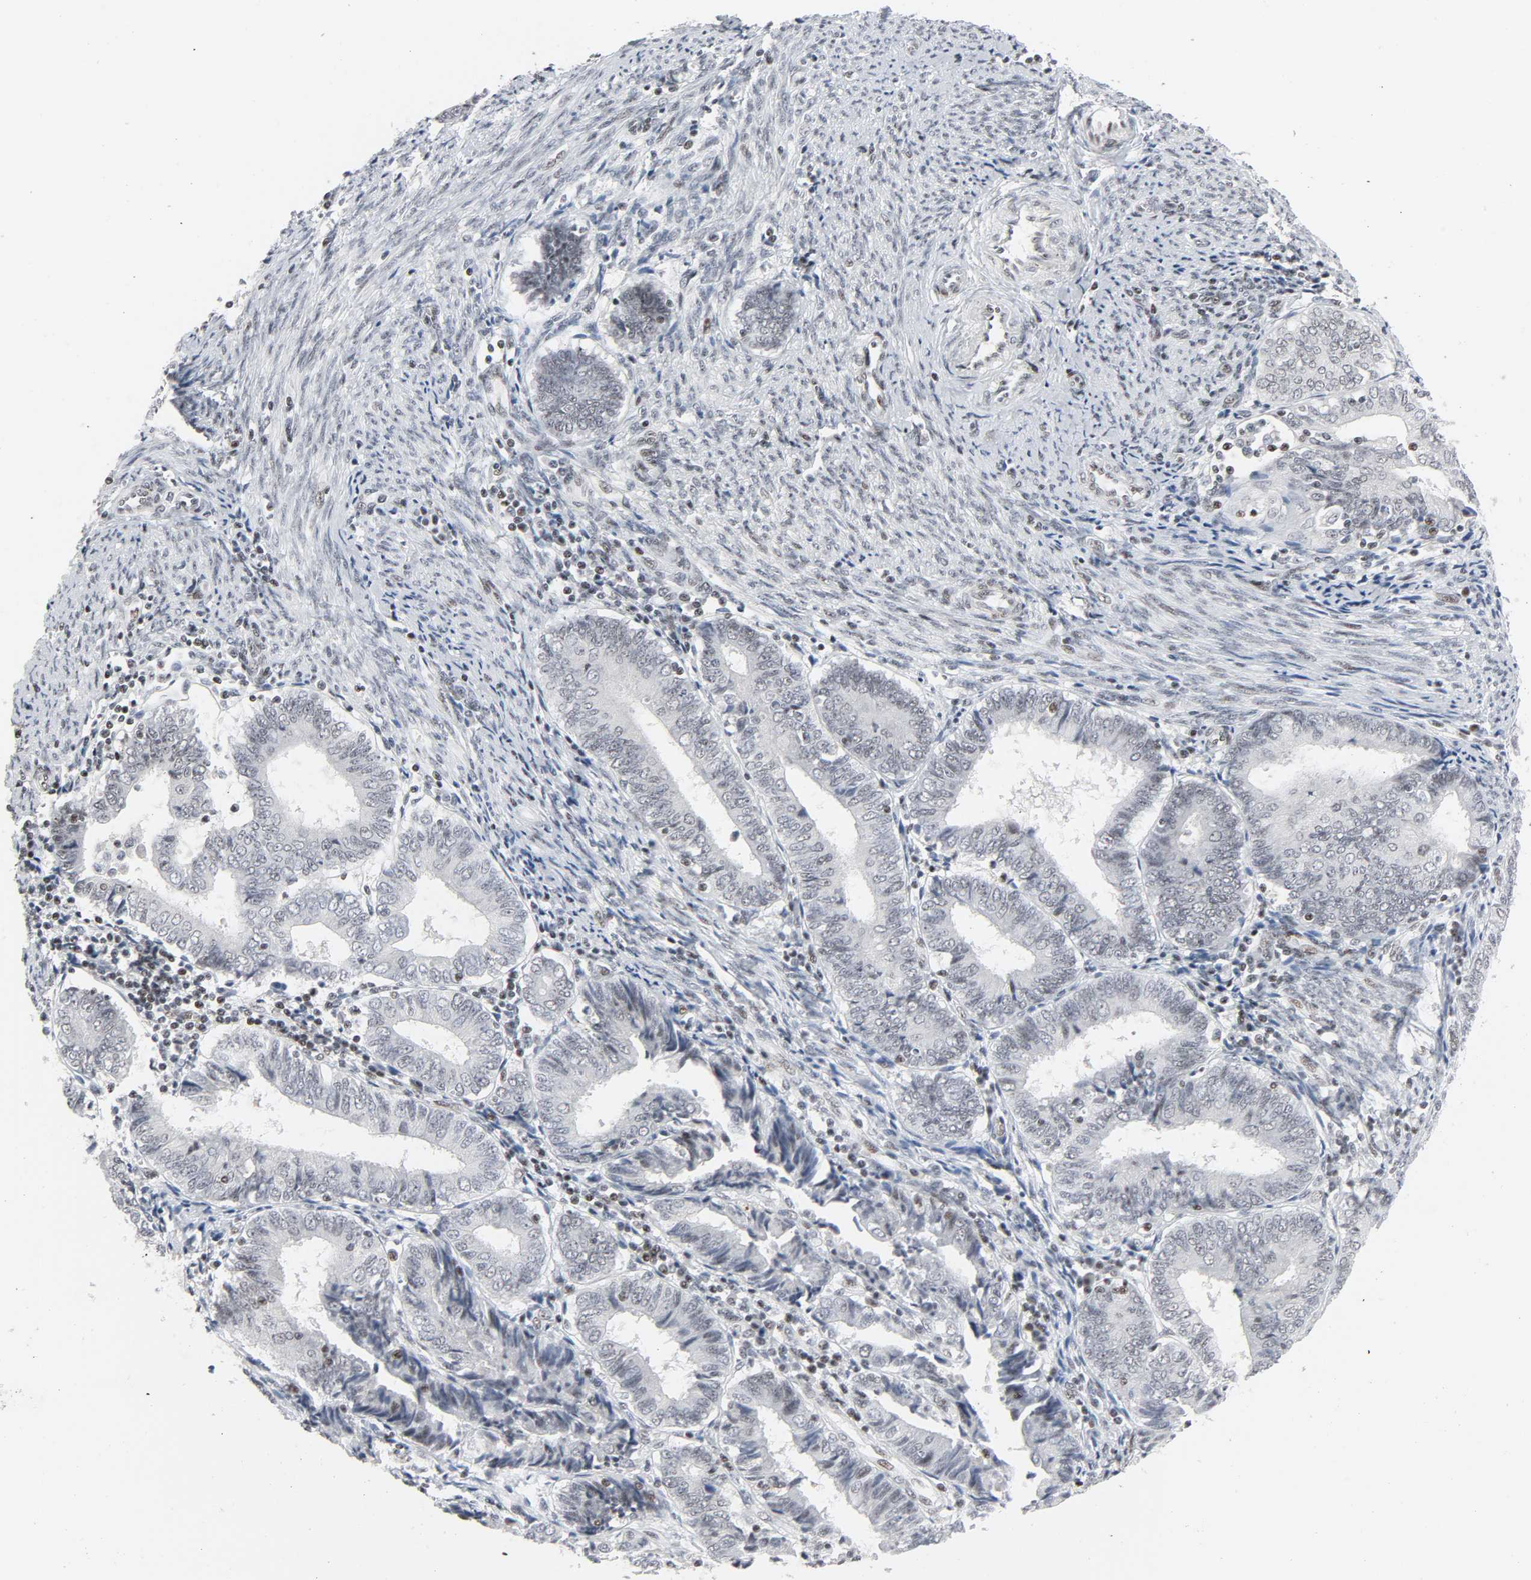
{"staining": {"intensity": "weak", "quantity": "<25%", "location": "nuclear"}, "tissue": "endometrial cancer", "cell_type": "Tumor cells", "image_type": "cancer", "snomed": [{"axis": "morphology", "description": "Adenocarcinoma, NOS"}, {"axis": "topography", "description": "Endometrium"}], "caption": "Immunohistochemical staining of adenocarcinoma (endometrial) displays no significant staining in tumor cells. The staining was performed using DAB (3,3'-diaminobenzidine) to visualize the protein expression in brown, while the nuclei were stained in blue with hematoxylin (Magnification: 20x).", "gene": "GABPA", "patient": {"sex": "female", "age": 86}}